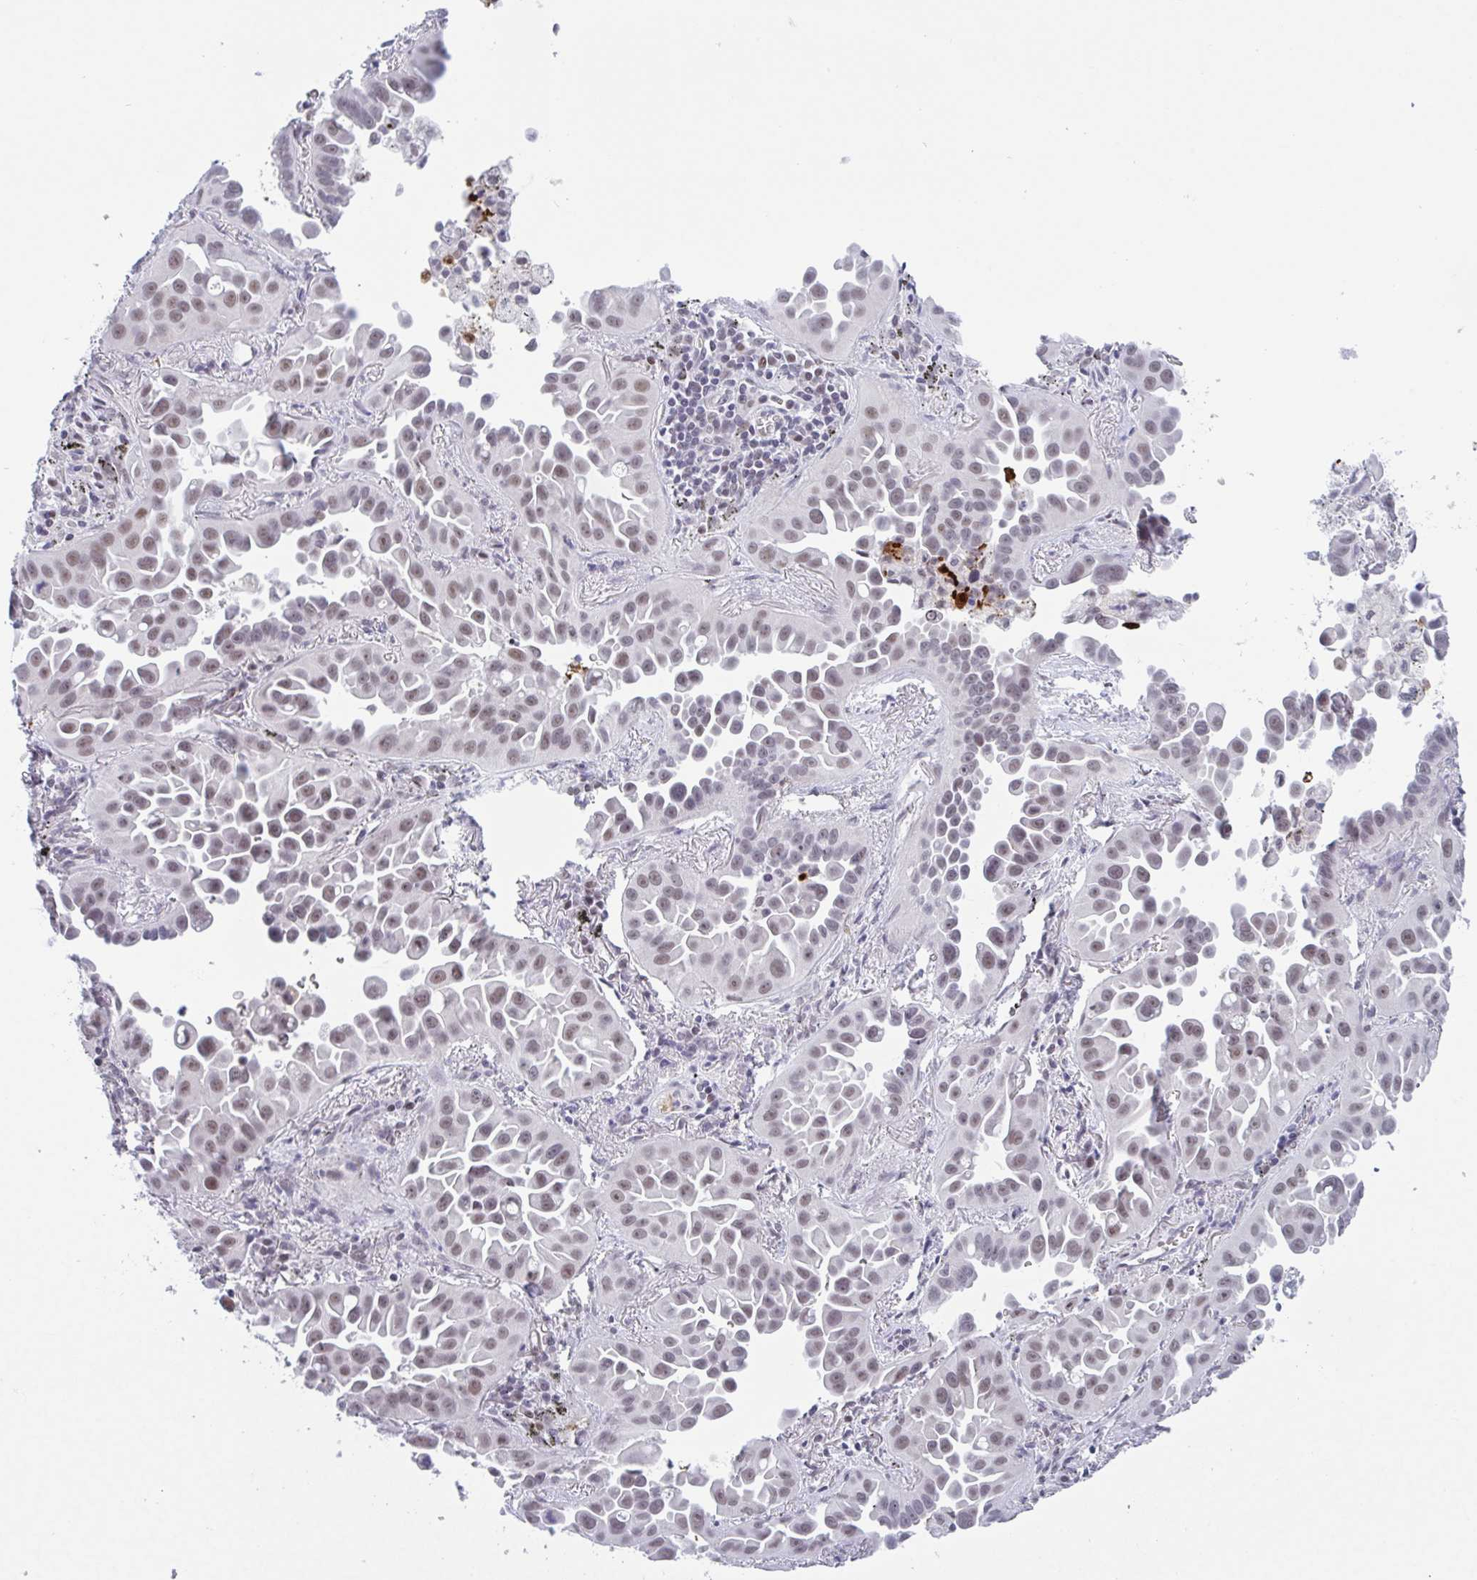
{"staining": {"intensity": "moderate", "quantity": "25%-75%", "location": "nuclear"}, "tissue": "lung cancer", "cell_type": "Tumor cells", "image_type": "cancer", "snomed": [{"axis": "morphology", "description": "Adenocarcinoma, NOS"}, {"axis": "topography", "description": "Lung"}], "caption": "High-power microscopy captured an IHC photomicrograph of lung cancer, revealing moderate nuclear expression in about 25%-75% of tumor cells.", "gene": "PLG", "patient": {"sex": "male", "age": 68}}